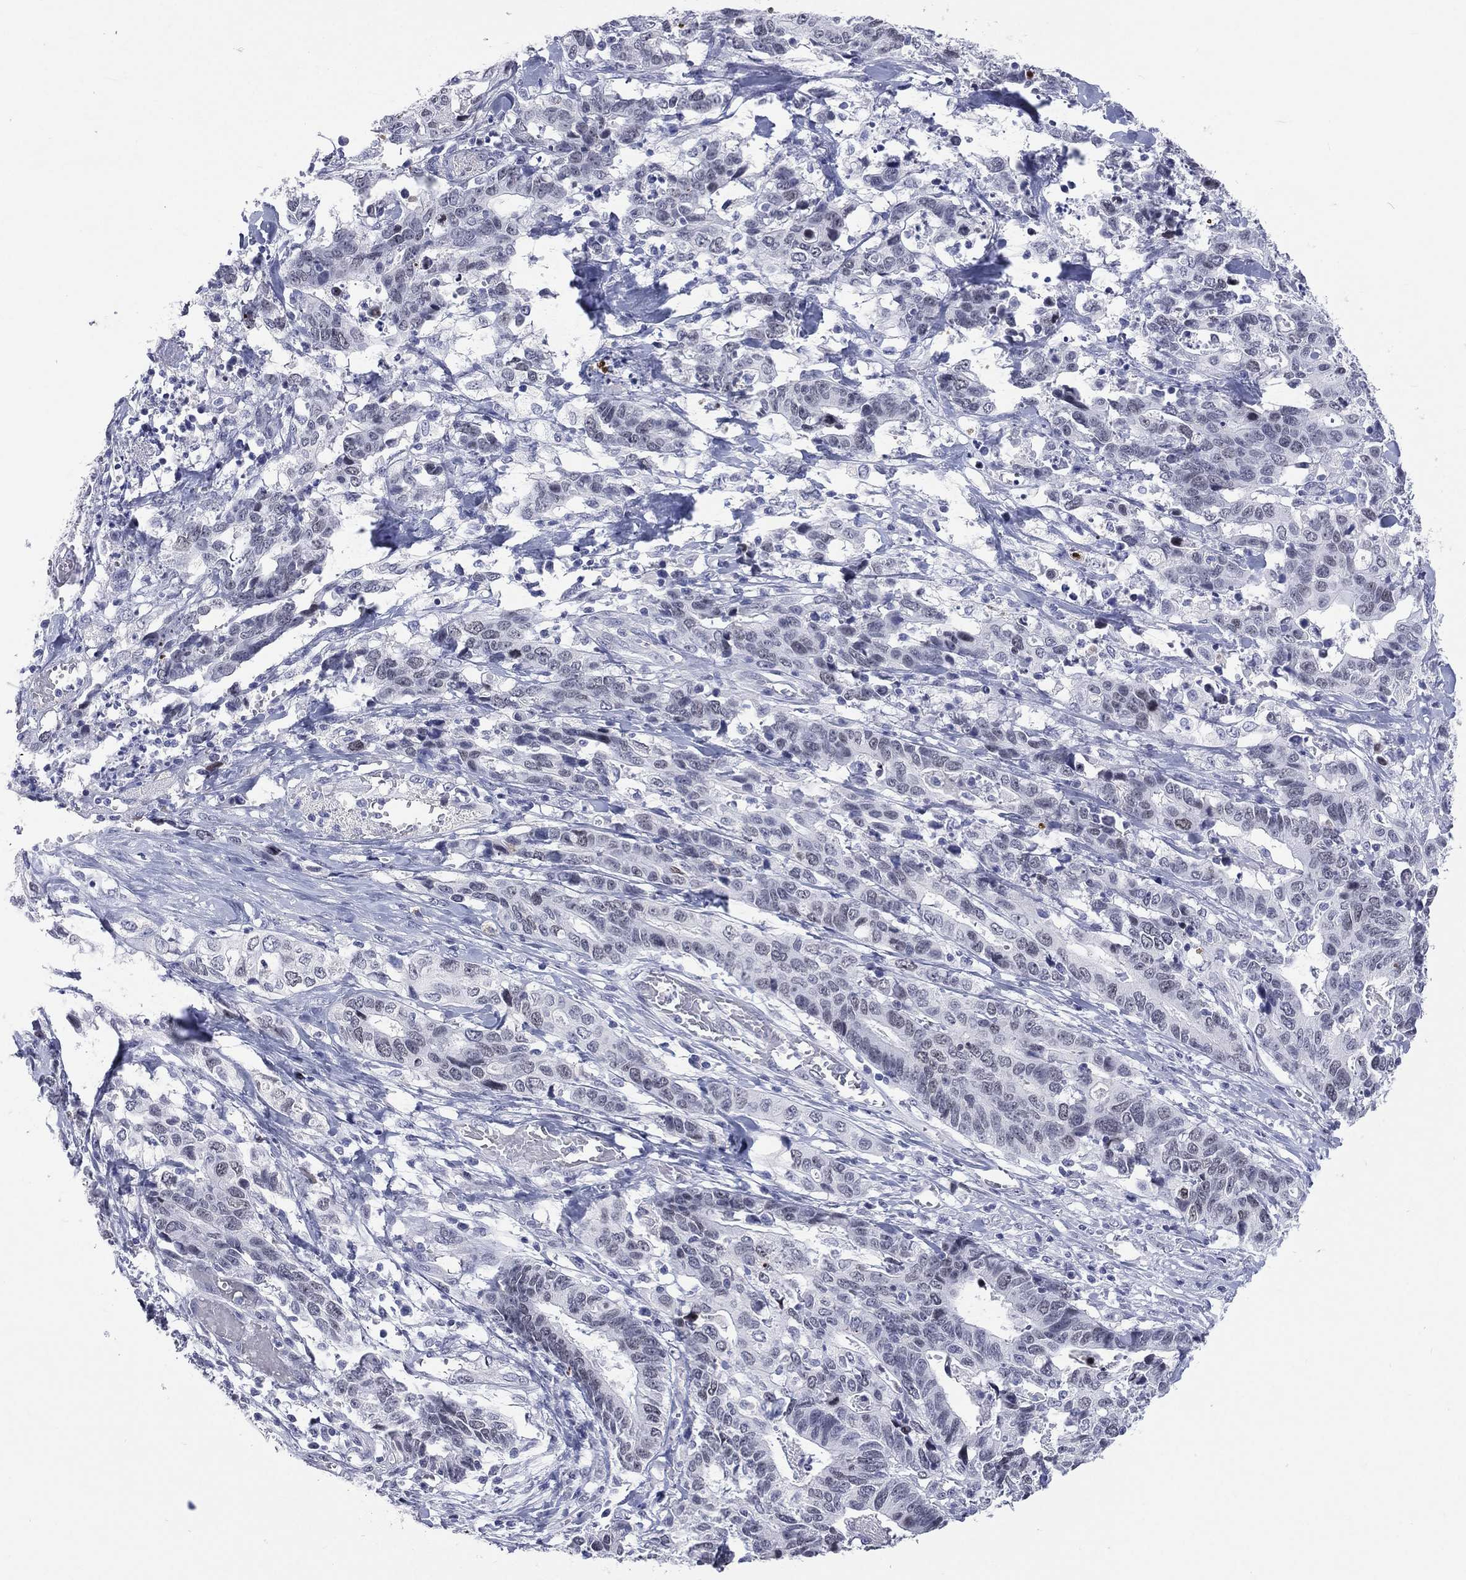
{"staining": {"intensity": "negative", "quantity": "none", "location": "none"}, "tissue": "stomach cancer", "cell_type": "Tumor cells", "image_type": "cancer", "snomed": [{"axis": "morphology", "description": "Adenocarcinoma, NOS"}, {"axis": "topography", "description": "Stomach, upper"}], "caption": "Tumor cells are negative for protein expression in human stomach cancer (adenocarcinoma).", "gene": "SSX1", "patient": {"sex": "female", "age": 67}}